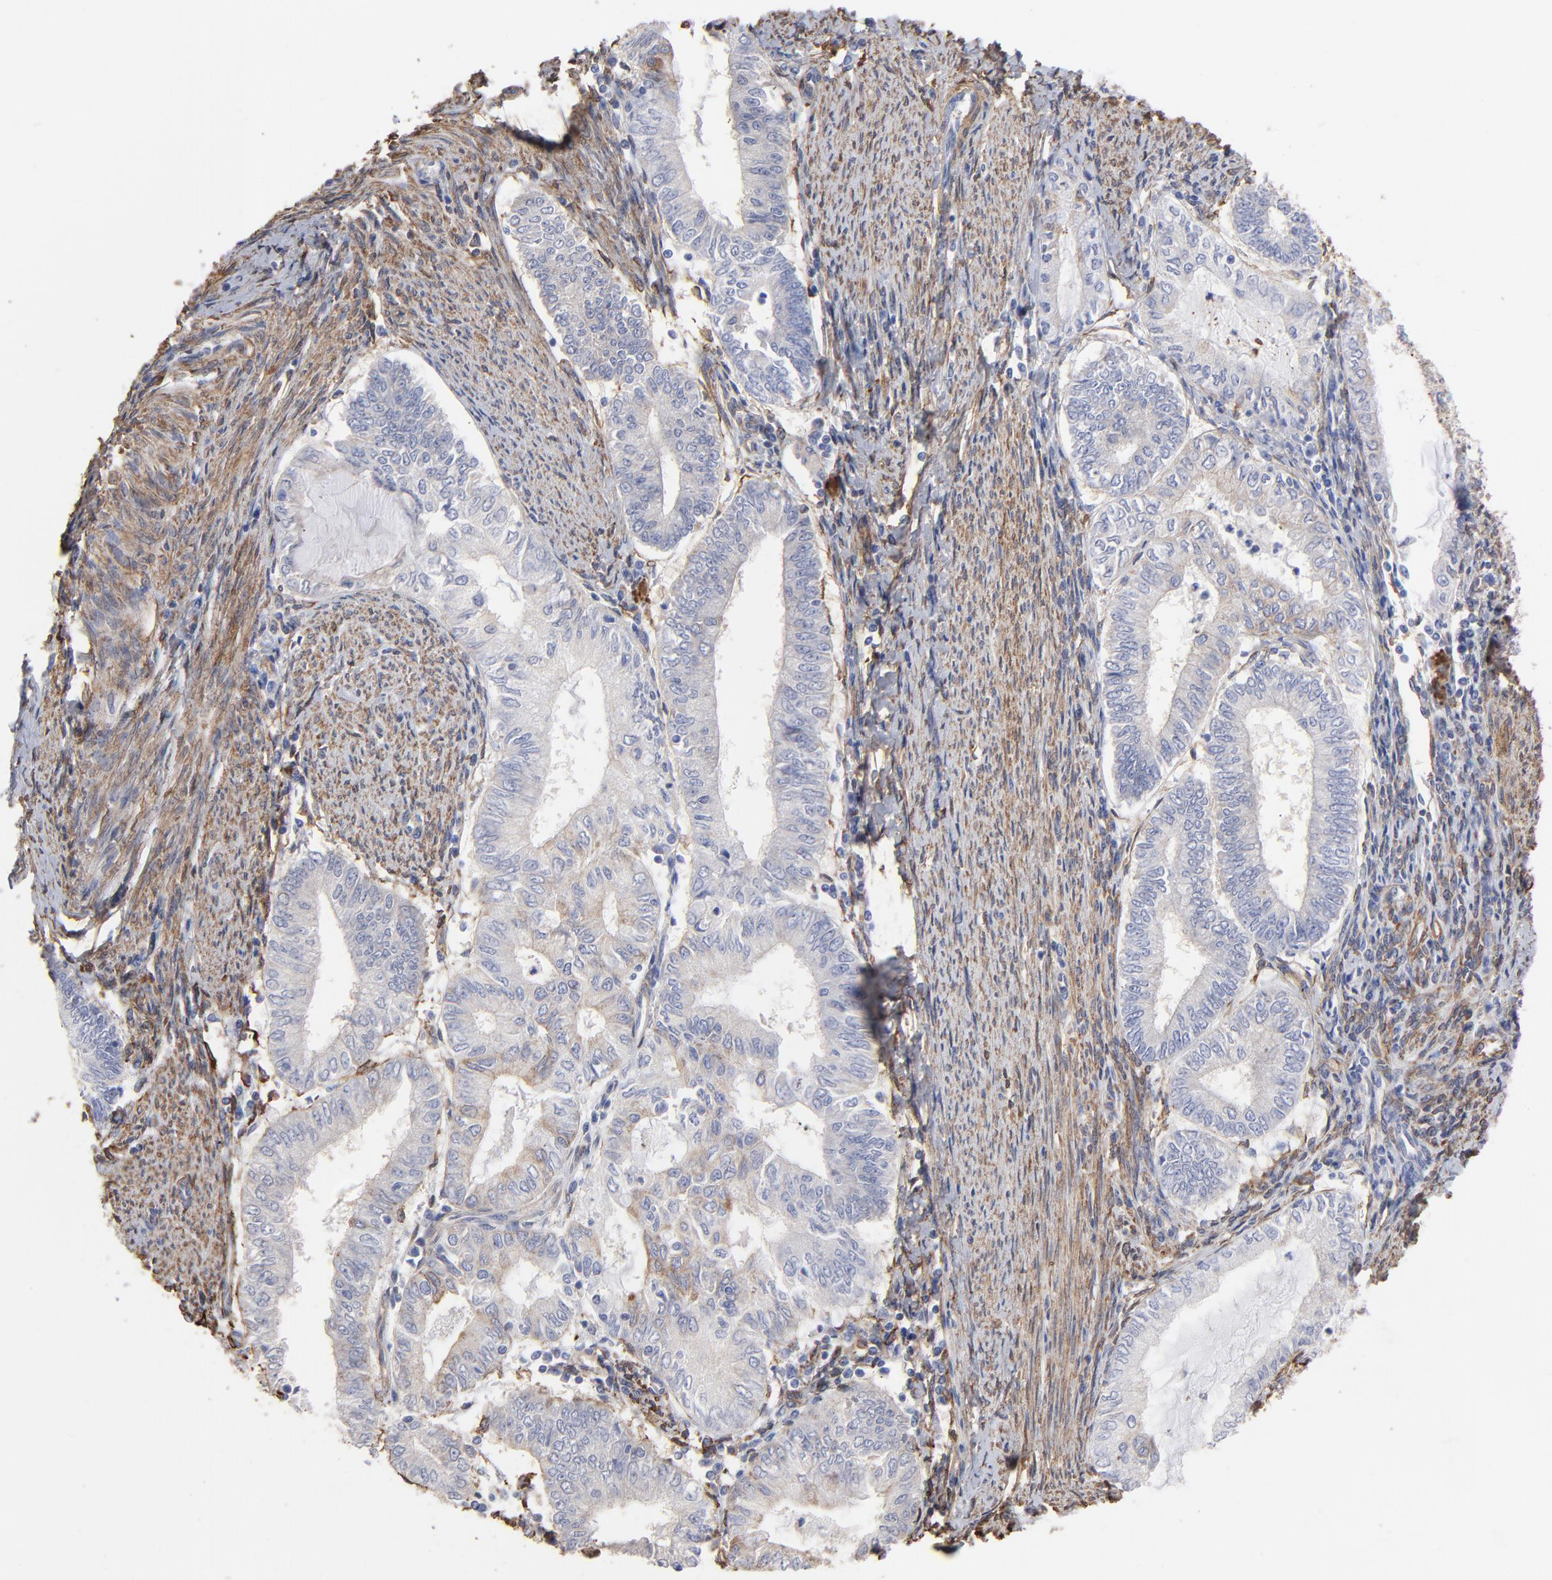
{"staining": {"intensity": "weak", "quantity": "<25%", "location": "cytoplasmic/membranous"}, "tissue": "endometrial cancer", "cell_type": "Tumor cells", "image_type": "cancer", "snomed": [{"axis": "morphology", "description": "Adenocarcinoma, NOS"}, {"axis": "topography", "description": "Endometrium"}], "caption": "Immunohistochemistry (IHC) image of neoplastic tissue: human adenocarcinoma (endometrial) stained with DAB displays no significant protein expression in tumor cells. (DAB immunohistochemistry (IHC) with hematoxylin counter stain).", "gene": "CILP", "patient": {"sex": "female", "age": 66}}